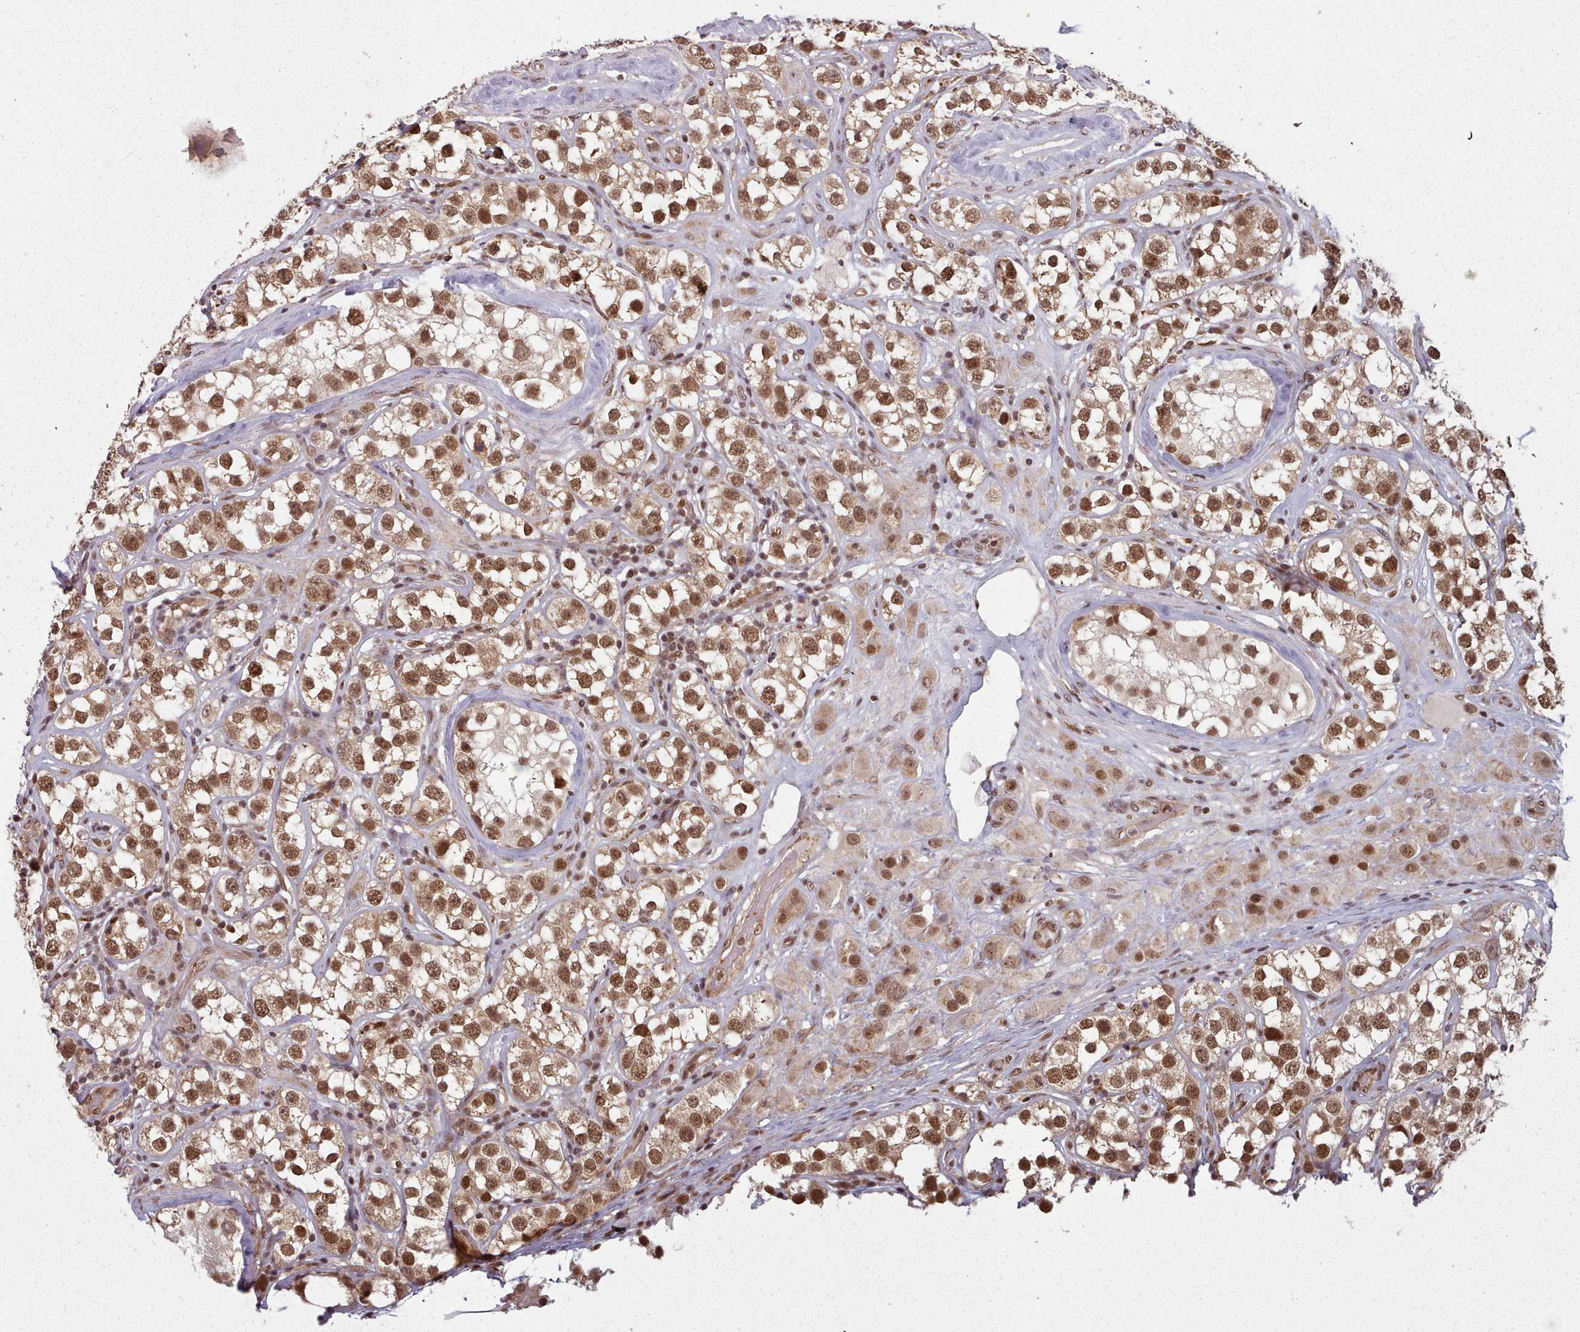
{"staining": {"intensity": "moderate", "quantity": ">75%", "location": "cytoplasmic/membranous,nuclear"}, "tissue": "testis cancer", "cell_type": "Tumor cells", "image_type": "cancer", "snomed": [{"axis": "morphology", "description": "Seminoma, NOS"}, {"axis": "topography", "description": "Testis"}], "caption": "Immunohistochemistry (IHC) histopathology image of neoplastic tissue: human testis seminoma stained using immunohistochemistry displays medium levels of moderate protein expression localized specifically in the cytoplasmic/membranous and nuclear of tumor cells, appearing as a cytoplasmic/membranous and nuclear brown color.", "gene": "DHX8", "patient": {"sex": "male", "age": 28}}